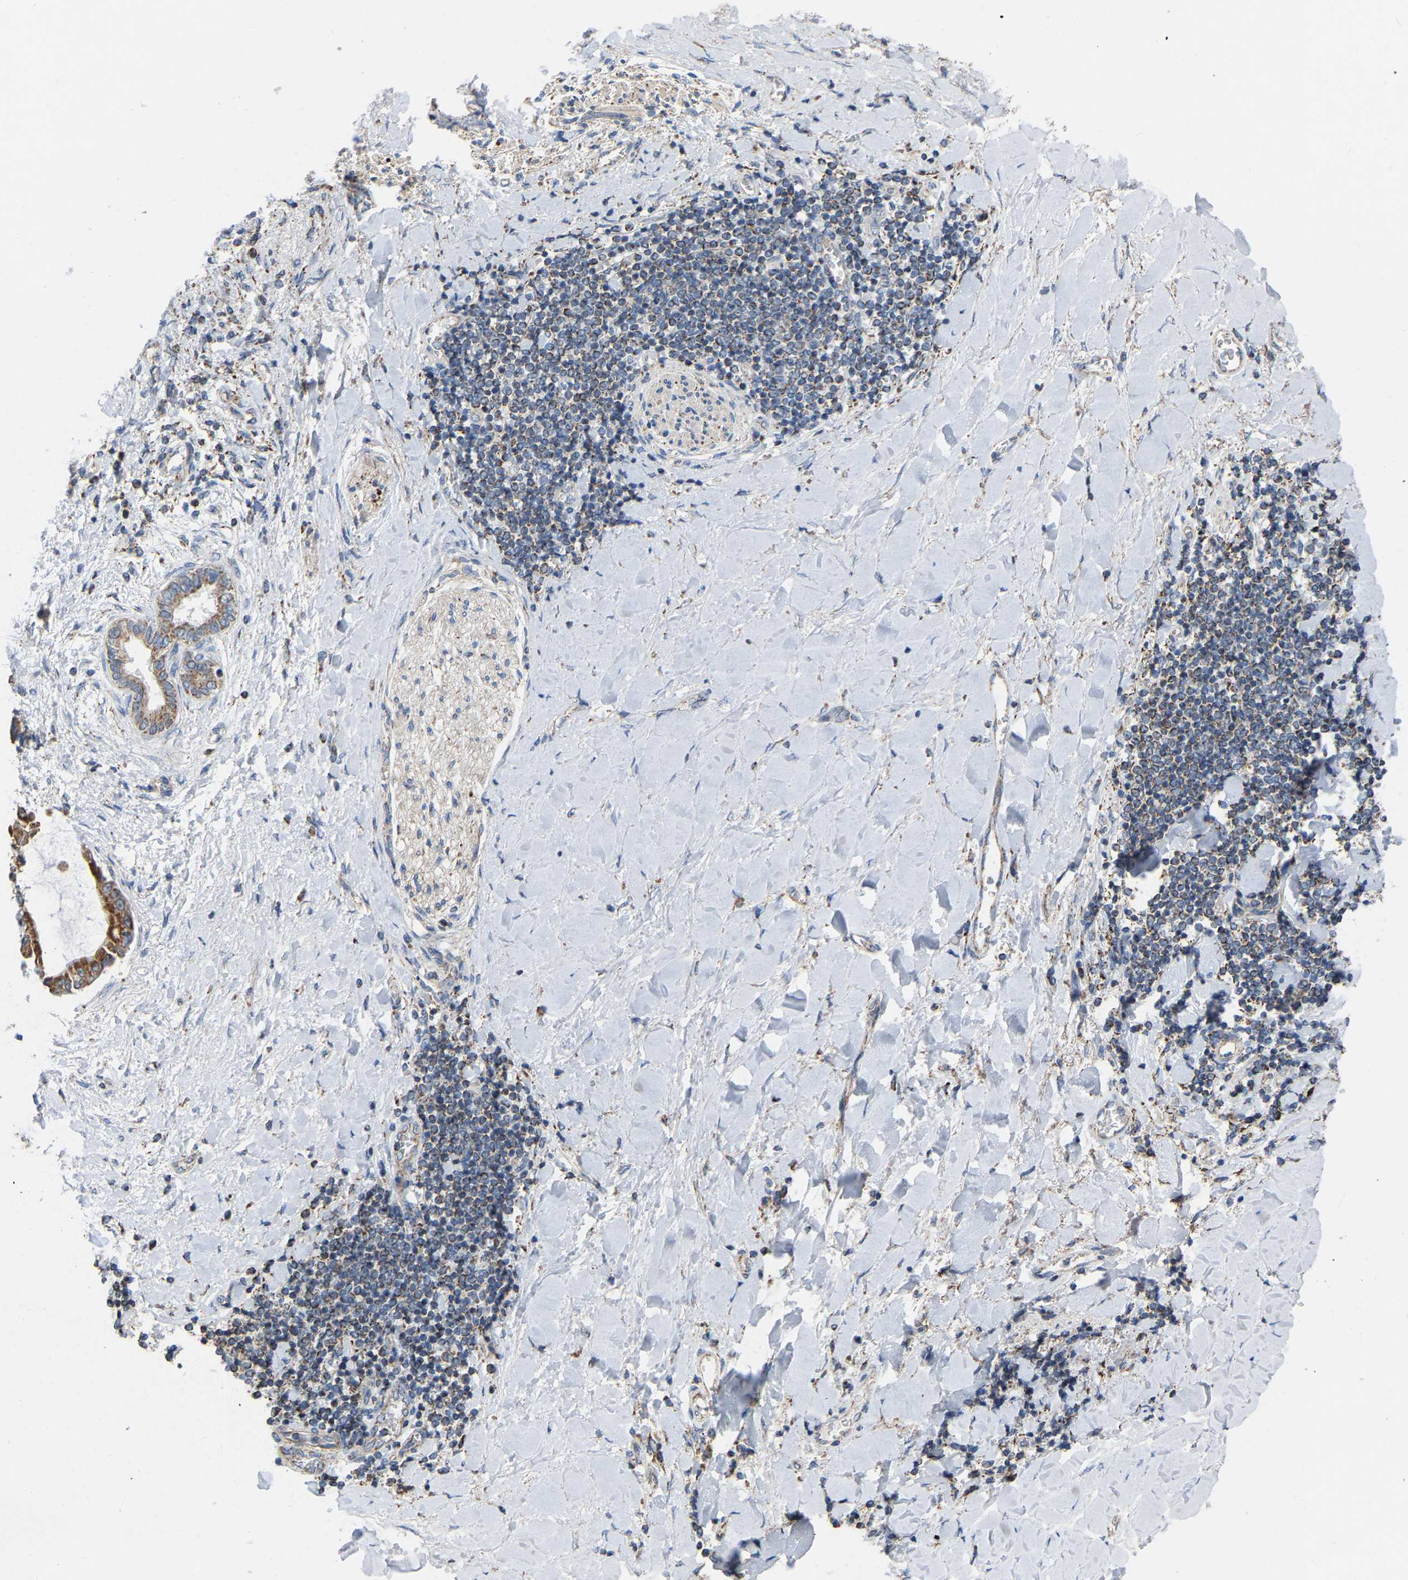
{"staining": {"intensity": "moderate", "quantity": ">75%", "location": "cytoplasmic/membranous"}, "tissue": "liver cancer", "cell_type": "Tumor cells", "image_type": "cancer", "snomed": [{"axis": "morphology", "description": "Cholangiocarcinoma"}, {"axis": "topography", "description": "Liver"}], "caption": "Moderate cytoplasmic/membranous expression for a protein is appreciated in about >75% of tumor cells of liver cholangiocarcinoma using IHC.", "gene": "BCL10", "patient": {"sex": "male", "age": 50}}